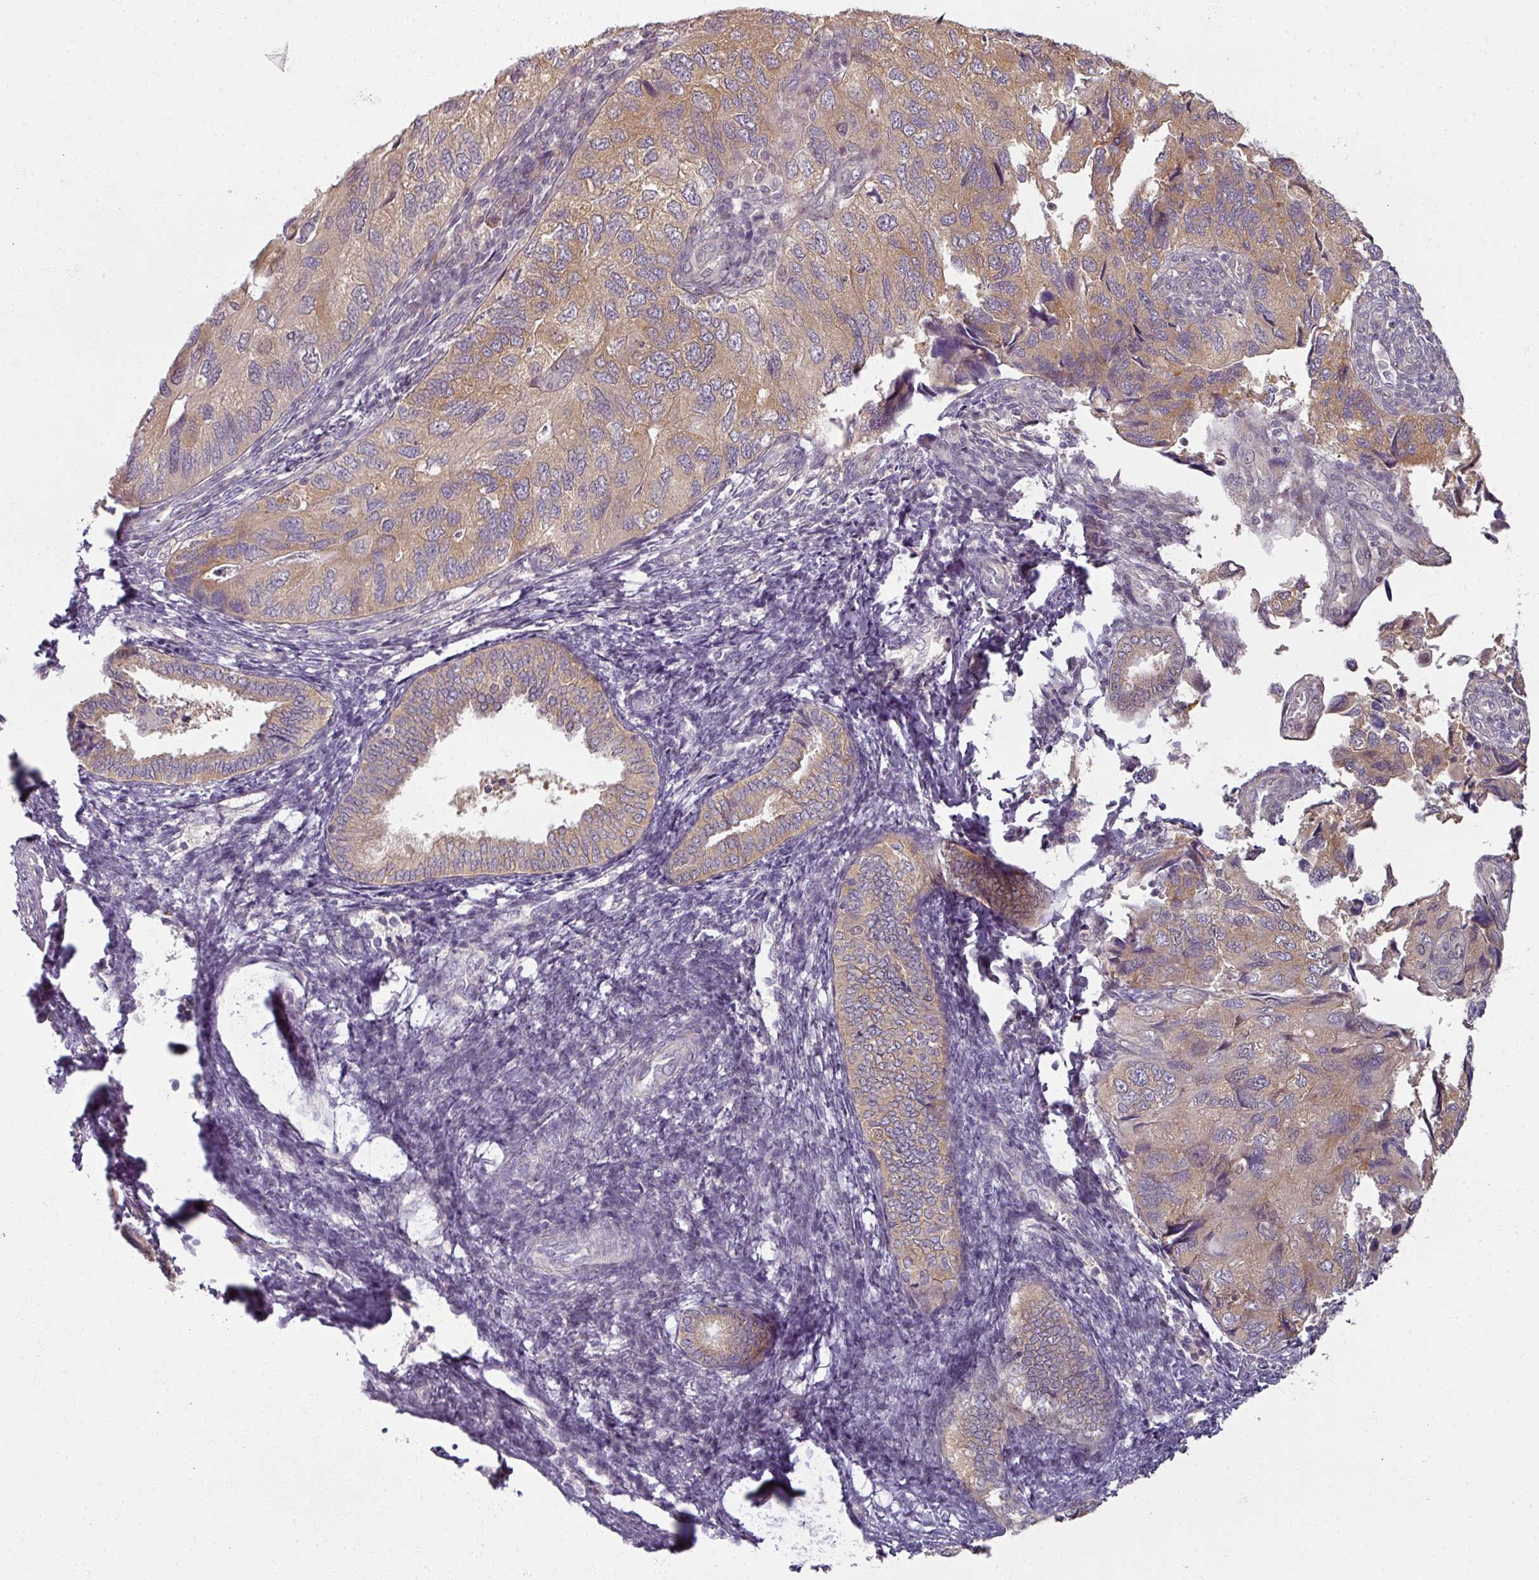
{"staining": {"intensity": "moderate", "quantity": ">75%", "location": "cytoplasmic/membranous"}, "tissue": "endometrial cancer", "cell_type": "Tumor cells", "image_type": "cancer", "snomed": [{"axis": "morphology", "description": "Carcinoma, NOS"}, {"axis": "topography", "description": "Uterus"}], "caption": "This is a photomicrograph of immunohistochemistry staining of endometrial carcinoma, which shows moderate staining in the cytoplasmic/membranous of tumor cells.", "gene": "MYMK", "patient": {"sex": "female", "age": 76}}